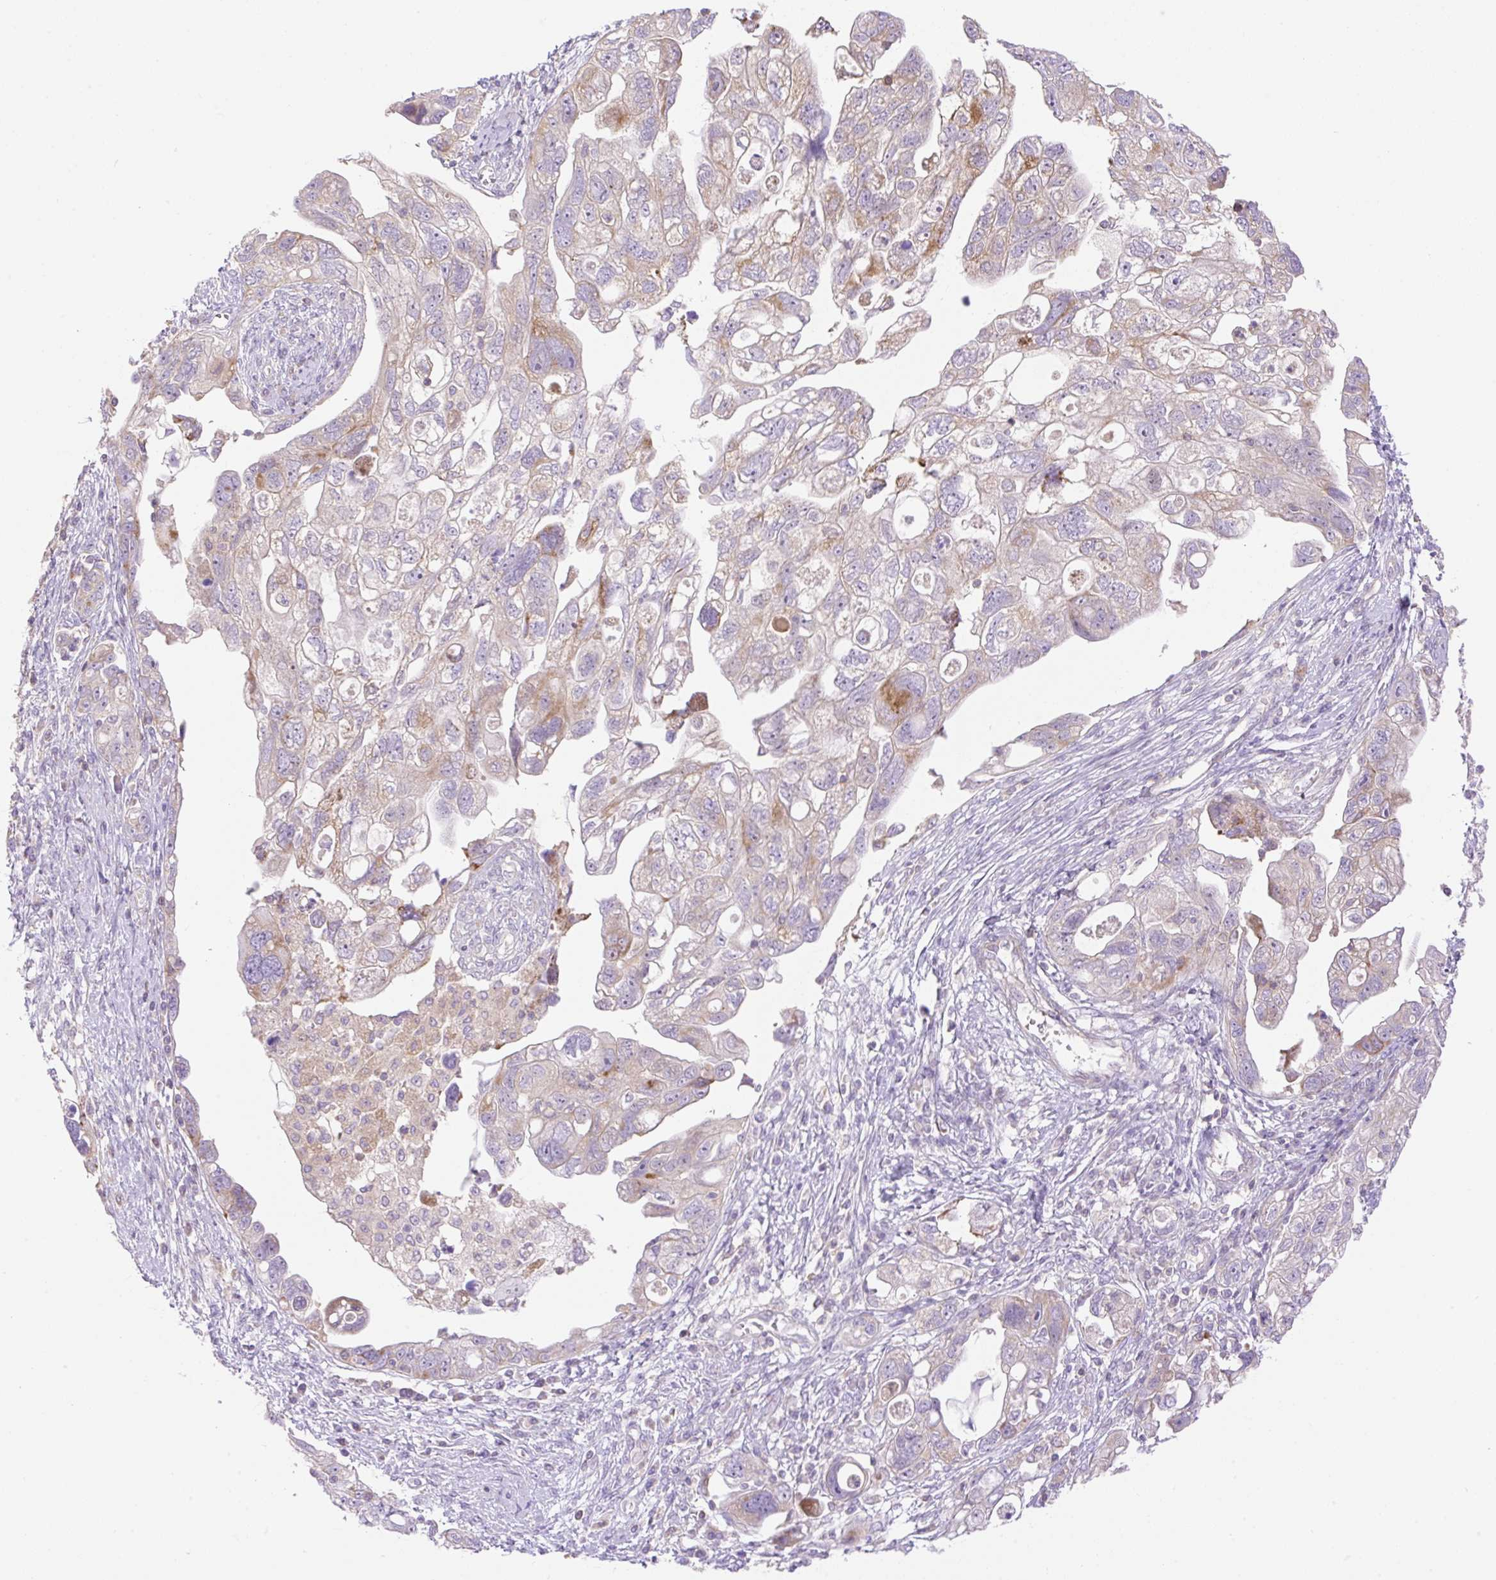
{"staining": {"intensity": "moderate", "quantity": "<25%", "location": "cytoplasmic/membranous"}, "tissue": "ovarian cancer", "cell_type": "Tumor cells", "image_type": "cancer", "snomed": [{"axis": "morphology", "description": "Carcinoma, NOS"}, {"axis": "morphology", "description": "Cystadenocarcinoma, serous, NOS"}, {"axis": "topography", "description": "Ovary"}], "caption": "Approximately <25% of tumor cells in human ovarian cancer (serous cystadenocarcinoma) reveal moderate cytoplasmic/membranous protein positivity as visualized by brown immunohistochemical staining.", "gene": "VPS25", "patient": {"sex": "female", "age": 69}}